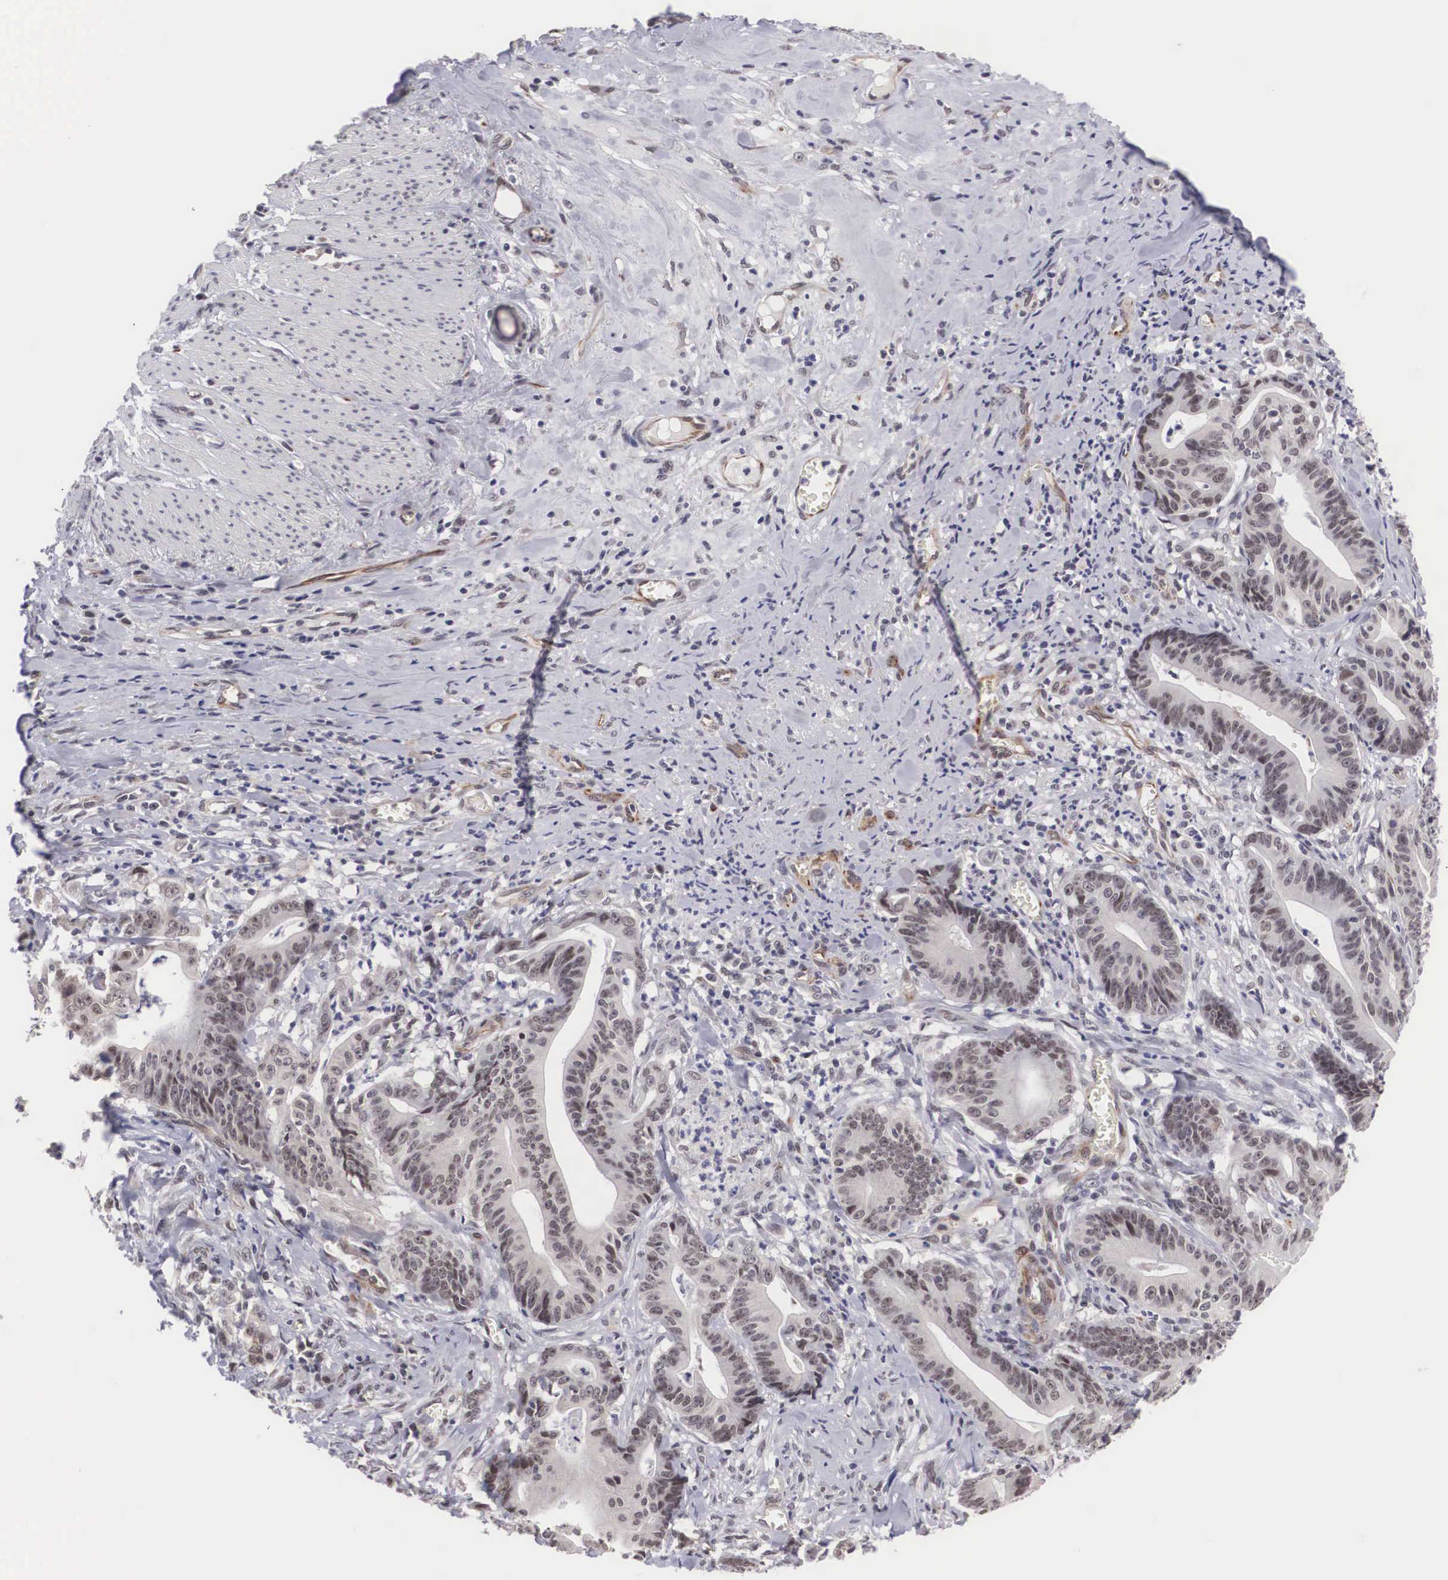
{"staining": {"intensity": "weak", "quantity": ">75%", "location": "nuclear"}, "tissue": "stomach cancer", "cell_type": "Tumor cells", "image_type": "cancer", "snomed": [{"axis": "morphology", "description": "Adenocarcinoma, NOS"}, {"axis": "topography", "description": "Stomach, lower"}], "caption": "Immunohistochemical staining of human stomach cancer shows low levels of weak nuclear positivity in about >75% of tumor cells.", "gene": "MORC2", "patient": {"sex": "female", "age": 86}}